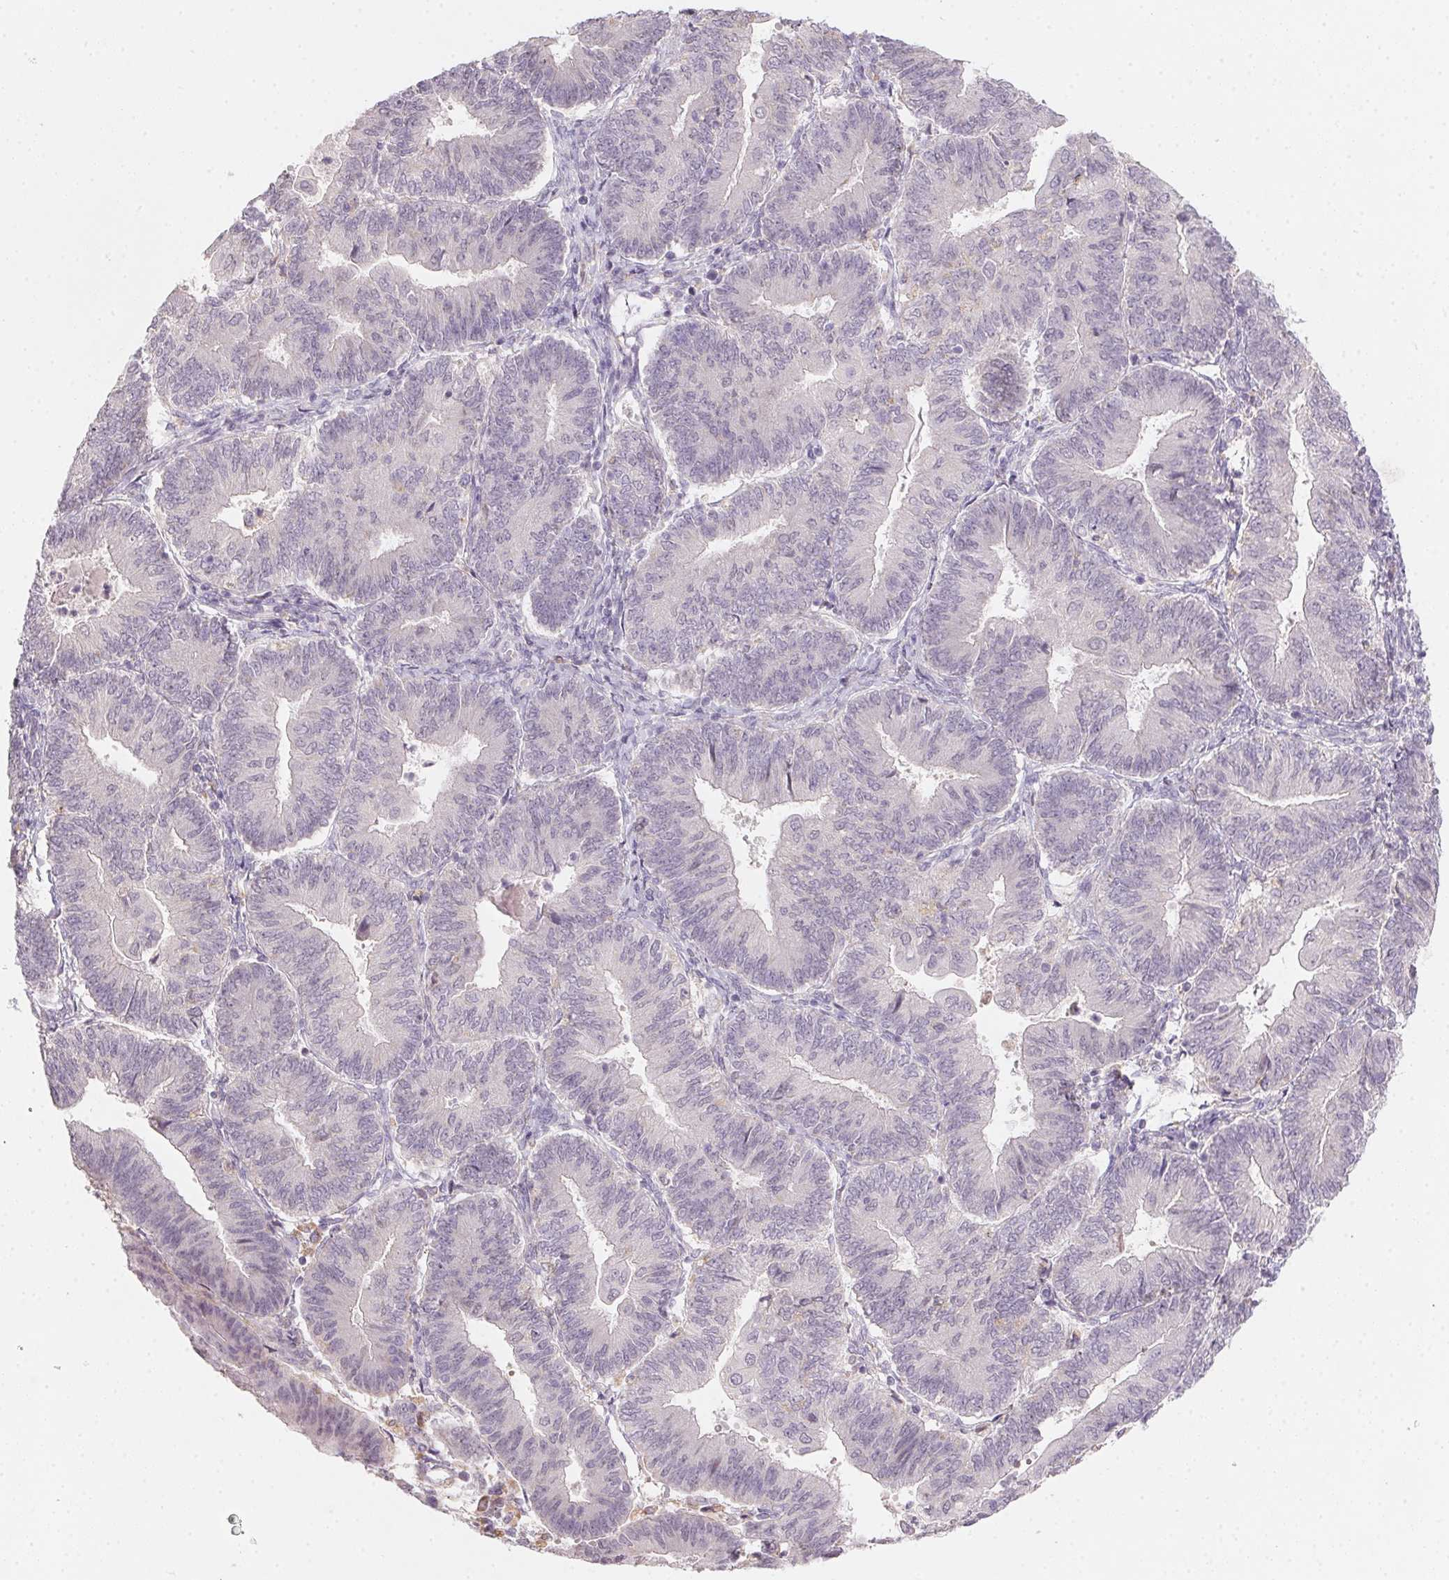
{"staining": {"intensity": "negative", "quantity": "none", "location": "none"}, "tissue": "endometrial cancer", "cell_type": "Tumor cells", "image_type": "cancer", "snomed": [{"axis": "morphology", "description": "Adenocarcinoma, NOS"}, {"axis": "topography", "description": "Endometrium"}], "caption": "Tumor cells show no significant positivity in endometrial cancer (adenocarcinoma). The staining is performed using DAB brown chromogen with nuclei counter-stained in using hematoxylin.", "gene": "SLC6A18", "patient": {"sex": "female", "age": 65}}